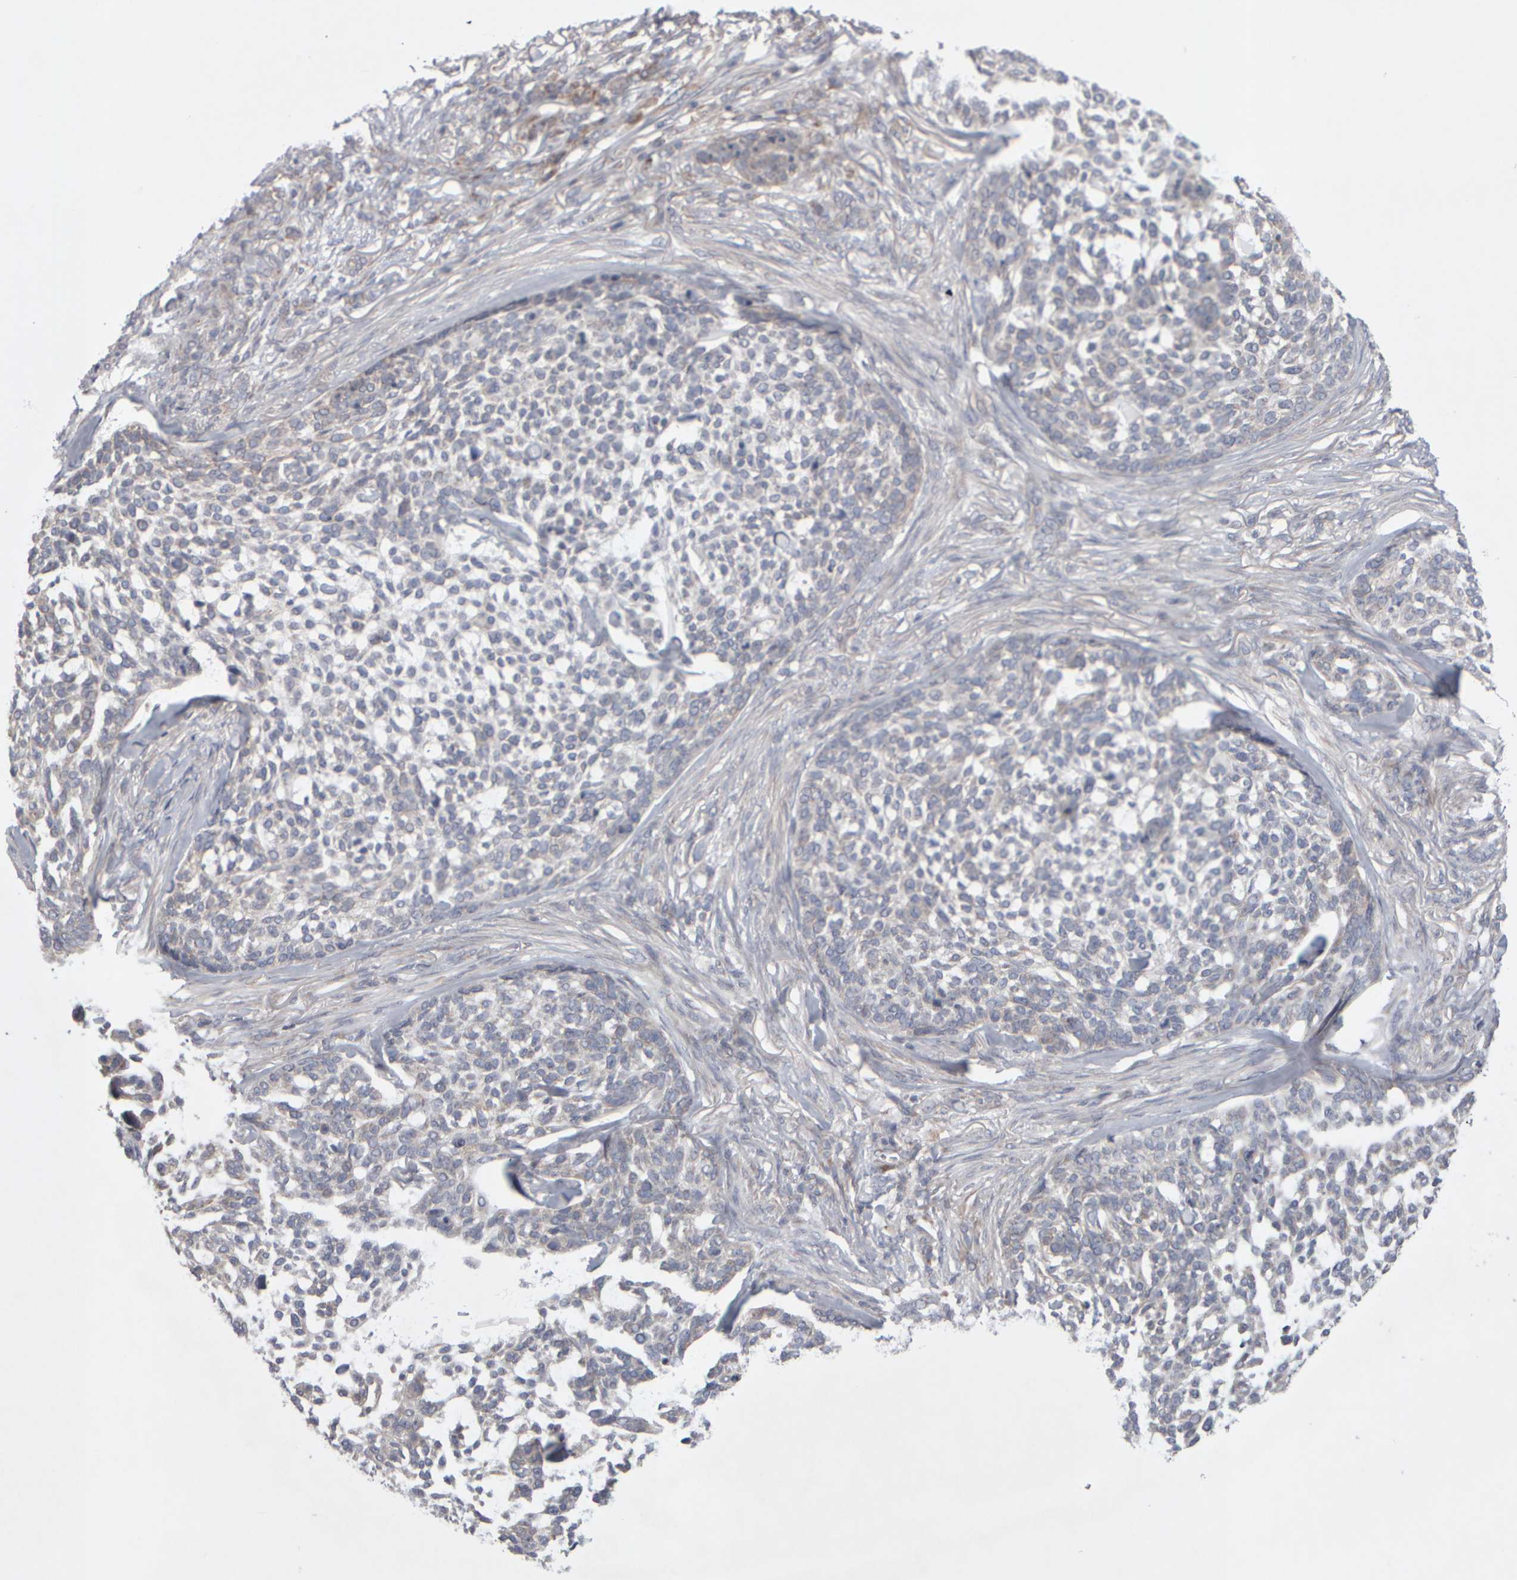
{"staining": {"intensity": "negative", "quantity": "none", "location": "none"}, "tissue": "skin cancer", "cell_type": "Tumor cells", "image_type": "cancer", "snomed": [{"axis": "morphology", "description": "Basal cell carcinoma"}, {"axis": "topography", "description": "Skin"}], "caption": "Micrograph shows no significant protein positivity in tumor cells of skin cancer. (DAB IHC, high magnification).", "gene": "SCO1", "patient": {"sex": "female", "age": 64}}